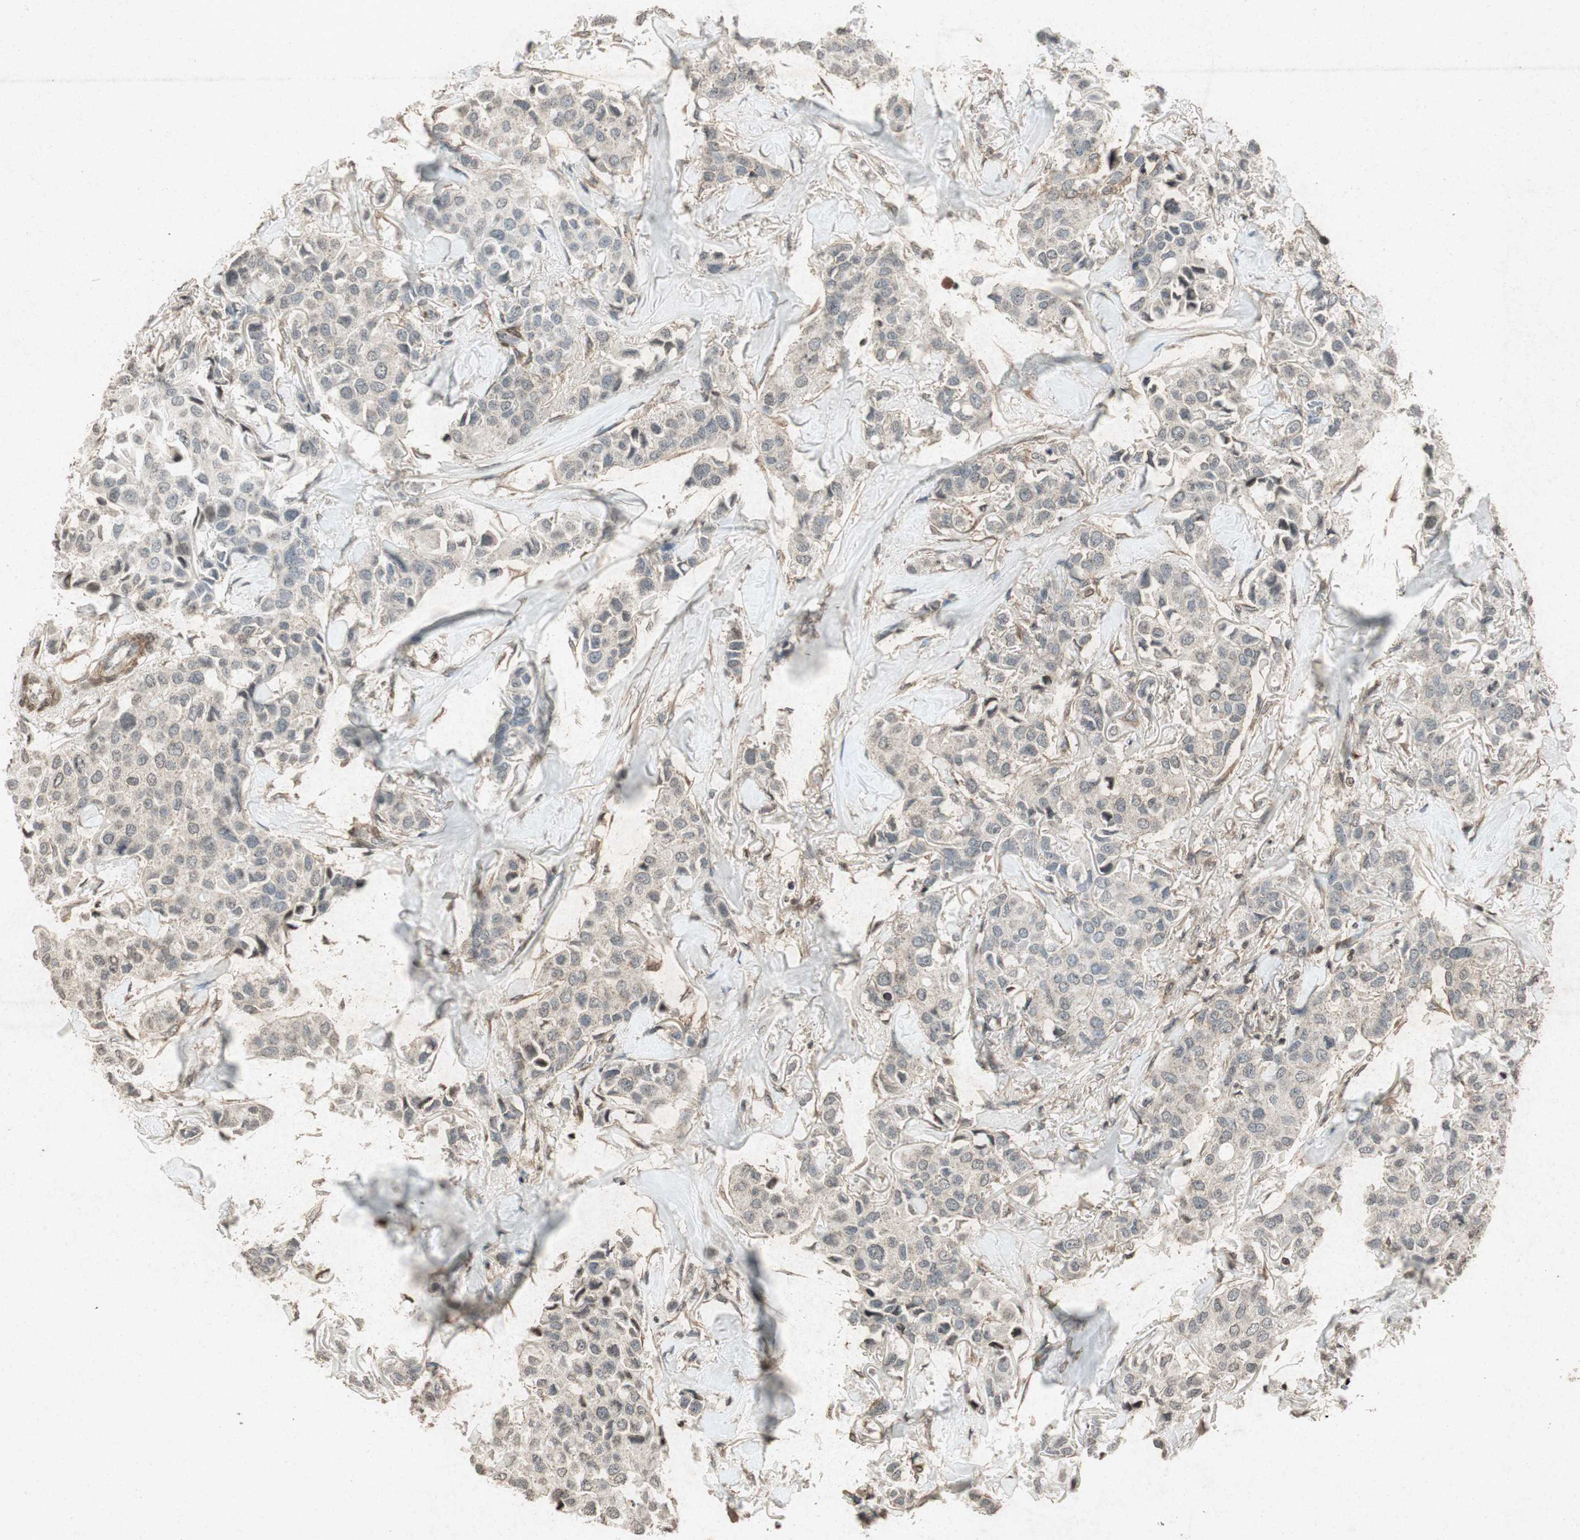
{"staining": {"intensity": "weak", "quantity": ">75%", "location": "cytoplasmic/membranous"}, "tissue": "breast cancer", "cell_type": "Tumor cells", "image_type": "cancer", "snomed": [{"axis": "morphology", "description": "Duct carcinoma"}, {"axis": "topography", "description": "Breast"}], "caption": "IHC micrograph of breast infiltrating ductal carcinoma stained for a protein (brown), which shows low levels of weak cytoplasmic/membranous expression in approximately >75% of tumor cells.", "gene": "PRKG1", "patient": {"sex": "female", "age": 80}}